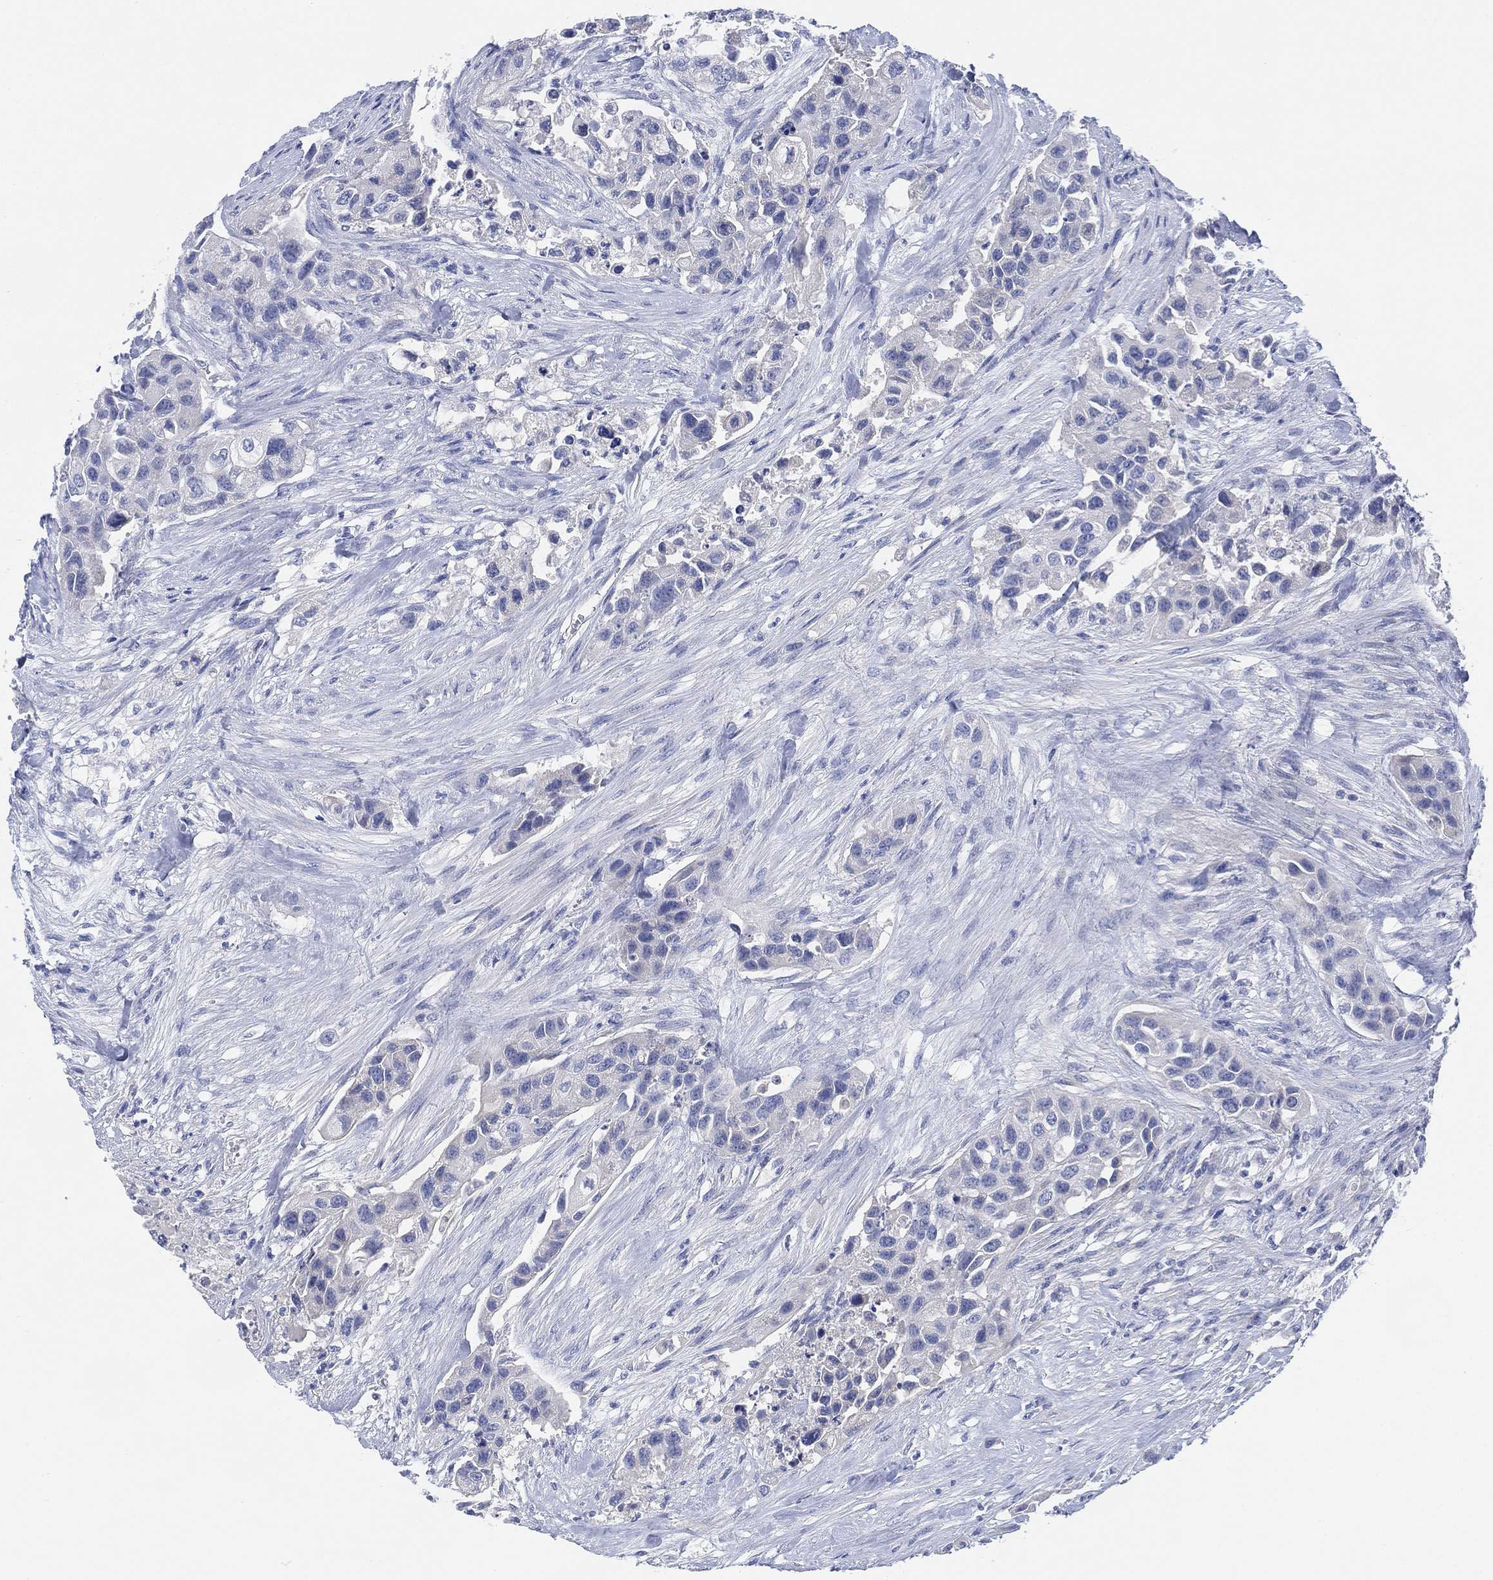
{"staining": {"intensity": "negative", "quantity": "none", "location": "none"}, "tissue": "urothelial cancer", "cell_type": "Tumor cells", "image_type": "cancer", "snomed": [{"axis": "morphology", "description": "Urothelial carcinoma, High grade"}, {"axis": "topography", "description": "Urinary bladder"}], "caption": "This is a photomicrograph of immunohistochemistry staining of urothelial cancer, which shows no positivity in tumor cells.", "gene": "ADAD2", "patient": {"sex": "female", "age": 73}}